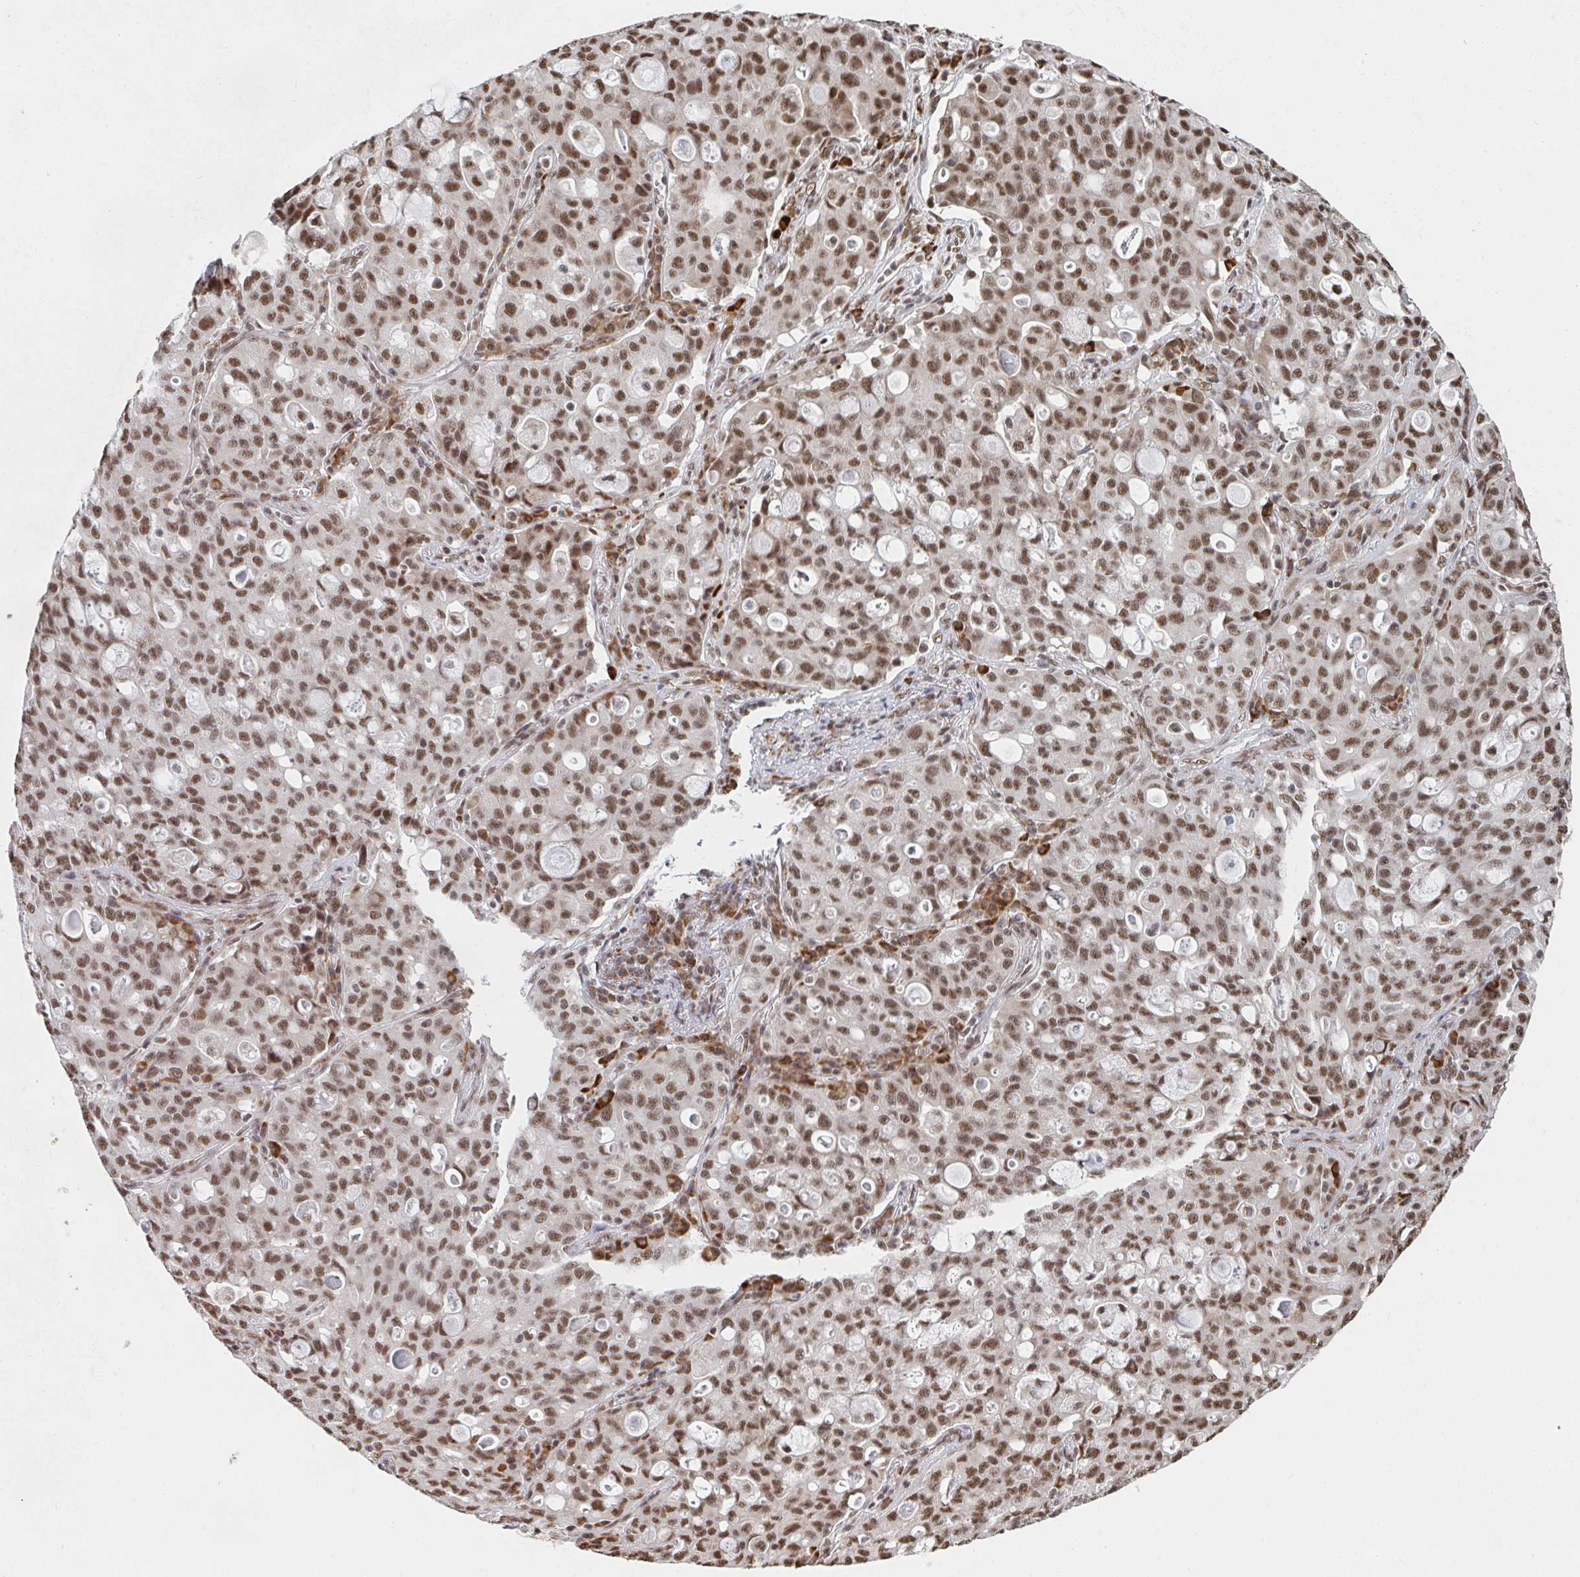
{"staining": {"intensity": "moderate", "quantity": ">75%", "location": "nuclear"}, "tissue": "lung cancer", "cell_type": "Tumor cells", "image_type": "cancer", "snomed": [{"axis": "morphology", "description": "Adenocarcinoma, NOS"}, {"axis": "topography", "description": "Lung"}], "caption": "Immunohistochemical staining of lung cancer shows medium levels of moderate nuclear positivity in approximately >75% of tumor cells.", "gene": "MBNL1", "patient": {"sex": "female", "age": 44}}